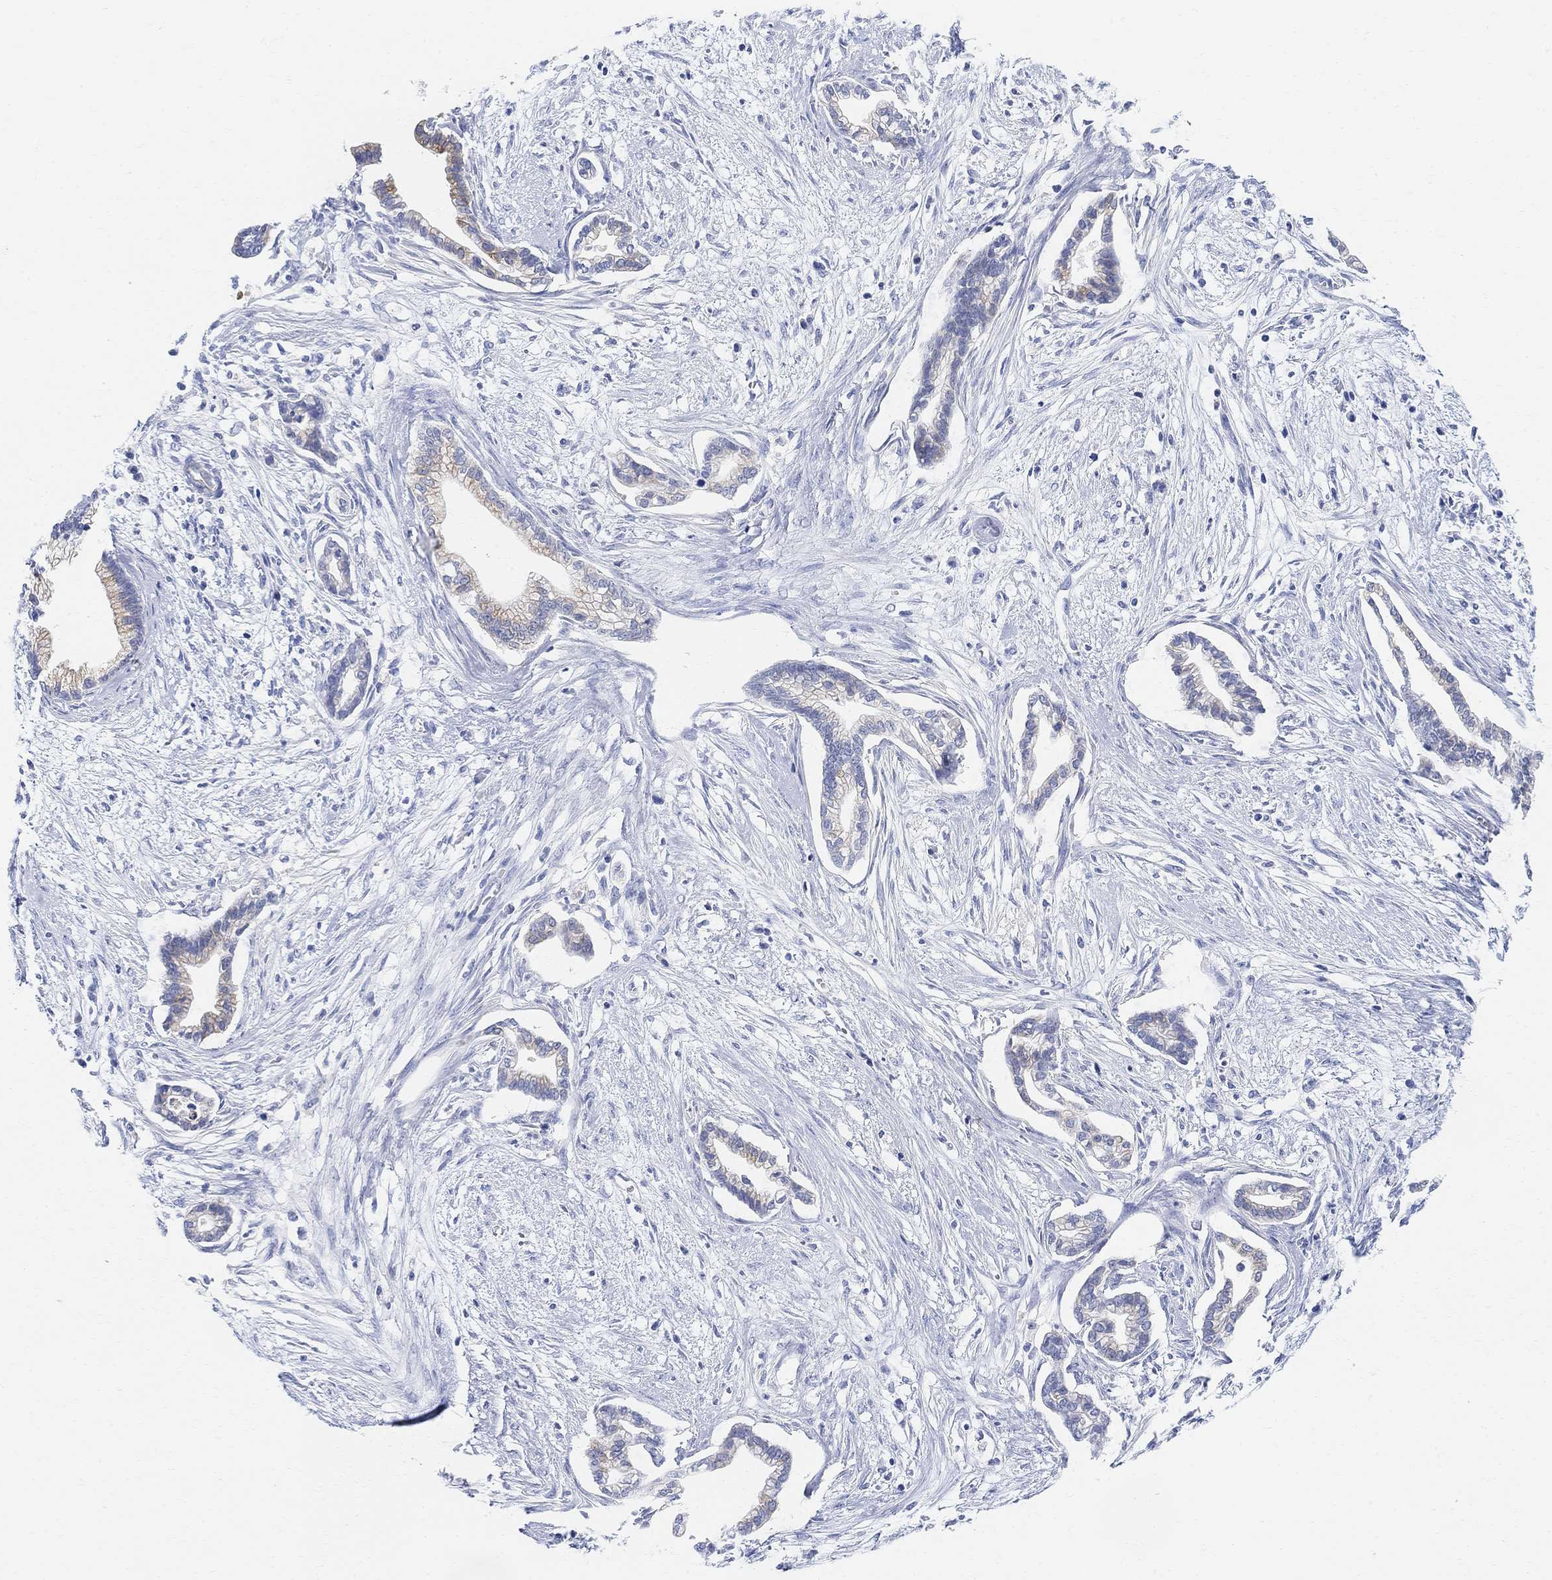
{"staining": {"intensity": "moderate", "quantity": "<25%", "location": "cytoplasmic/membranous"}, "tissue": "cervical cancer", "cell_type": "Tumor cells", "image_type": "cancer", "snomed": [{"axis": "morphology", "description": "Adenocarcinoma, NOS"}, {"axis": "topography", "description": "Cervix"}], "caption": "IHC of human cervical adenocarcinoma reveals low levels of moderate cytoplasmic/membranous expression in approximately <25% of tumor cells. (IHC, brightfield microscopy, high magnification).", "gene": "RETNLB", "patient": {"sex": "female", "age": 62}}